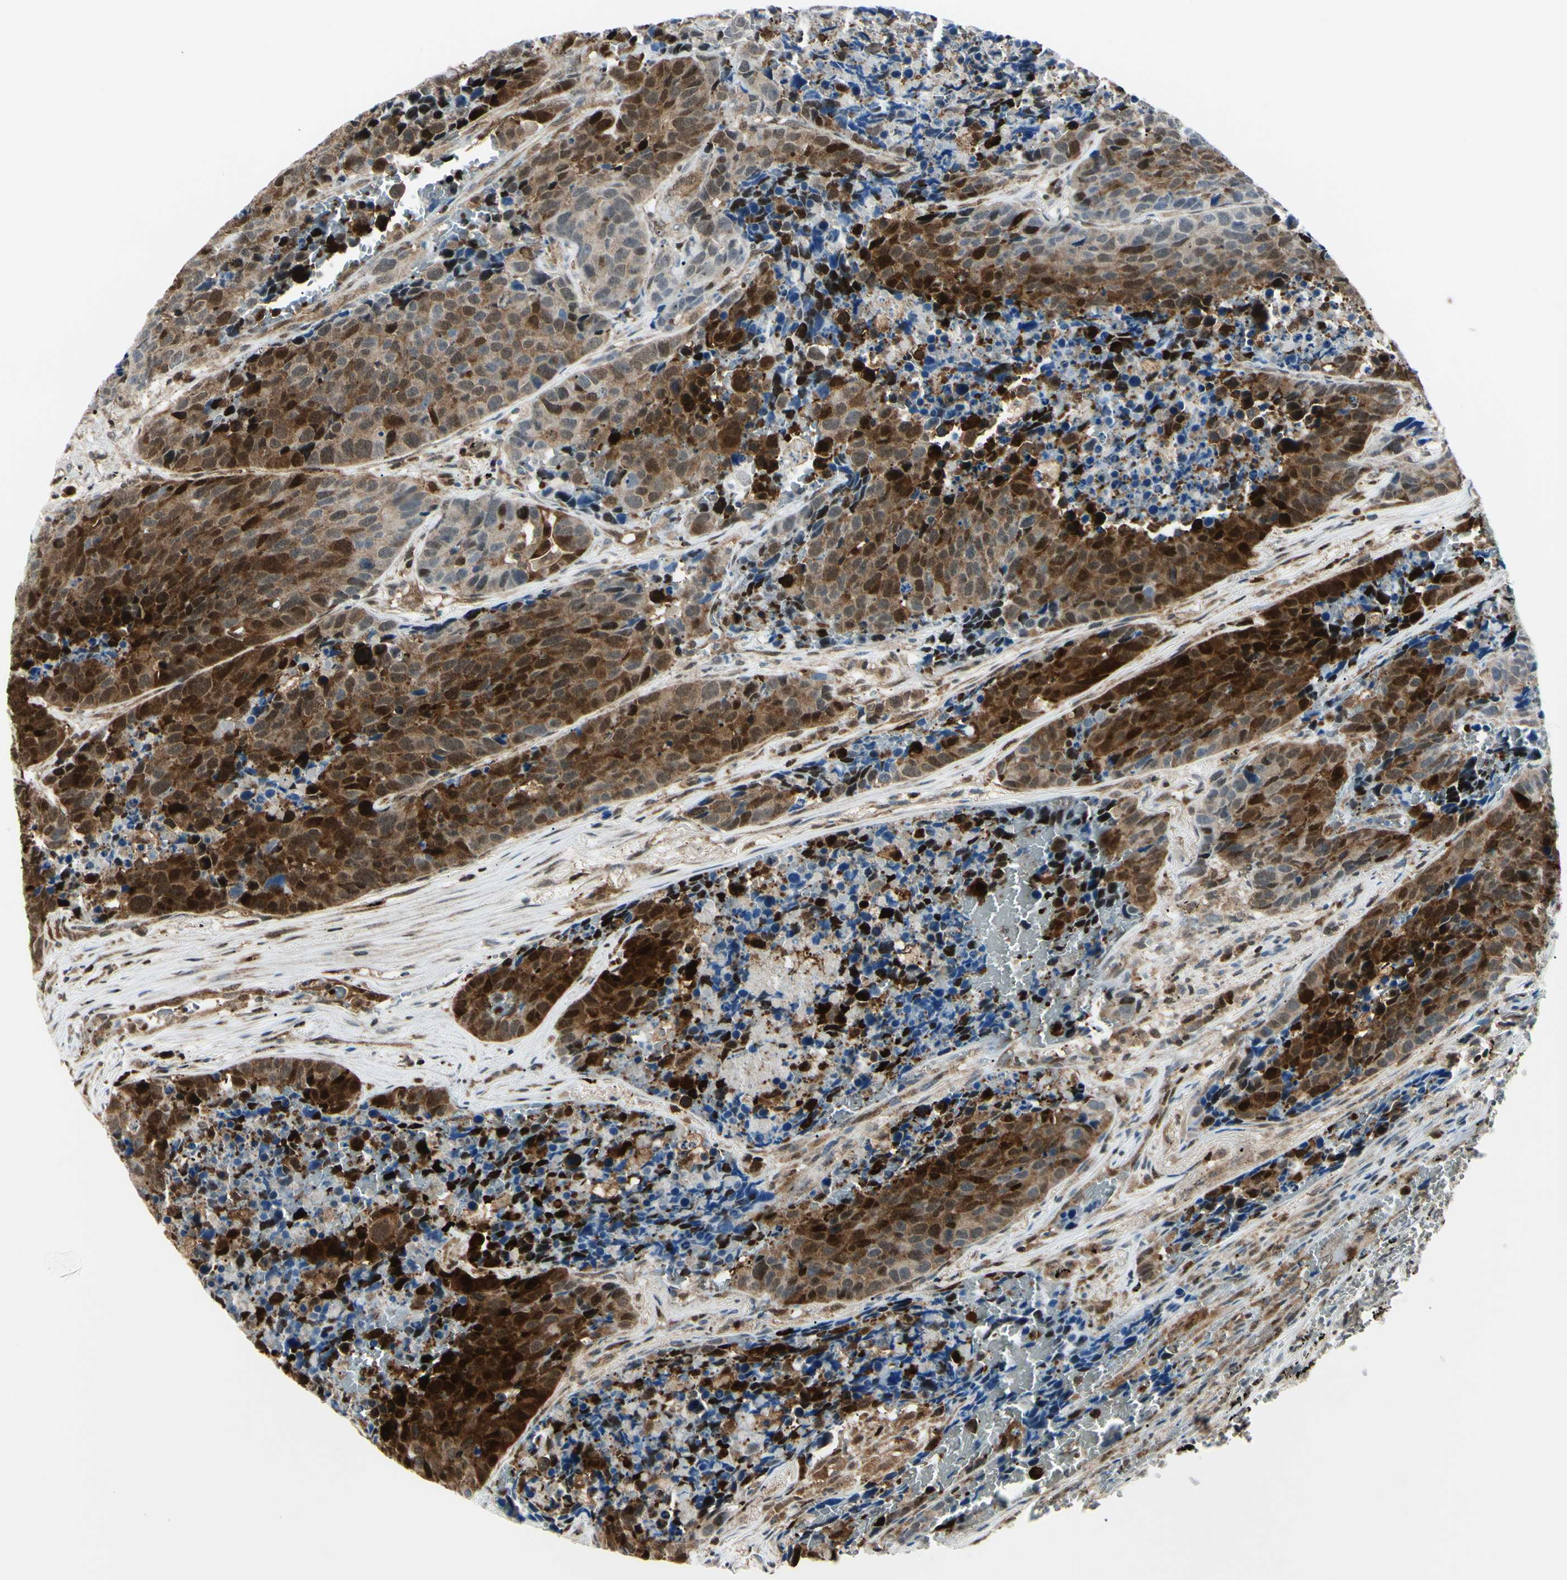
{"staining": {"intensity": "strong", "quantity": ">75%", "location": "cytoplasmic/membranous,nuclear"}, "tissue": "carcinoid", "cell_type": "Tumor cells", "image_type": "cancer", "snomed": [{"axis": "morphology", "description": "Carcinoid, malignant, NOS"}, {"axis": "topography", "description": "Lung"}], "caption": "Brown immunohistochemical staining in human carcinoid (malignant) displays strong cytoplasmic/membranous and nuclear expression in approximately >75% of tumor cells.", "gene": "PGK1", "patient": {"sex": "male", "age": 60}}